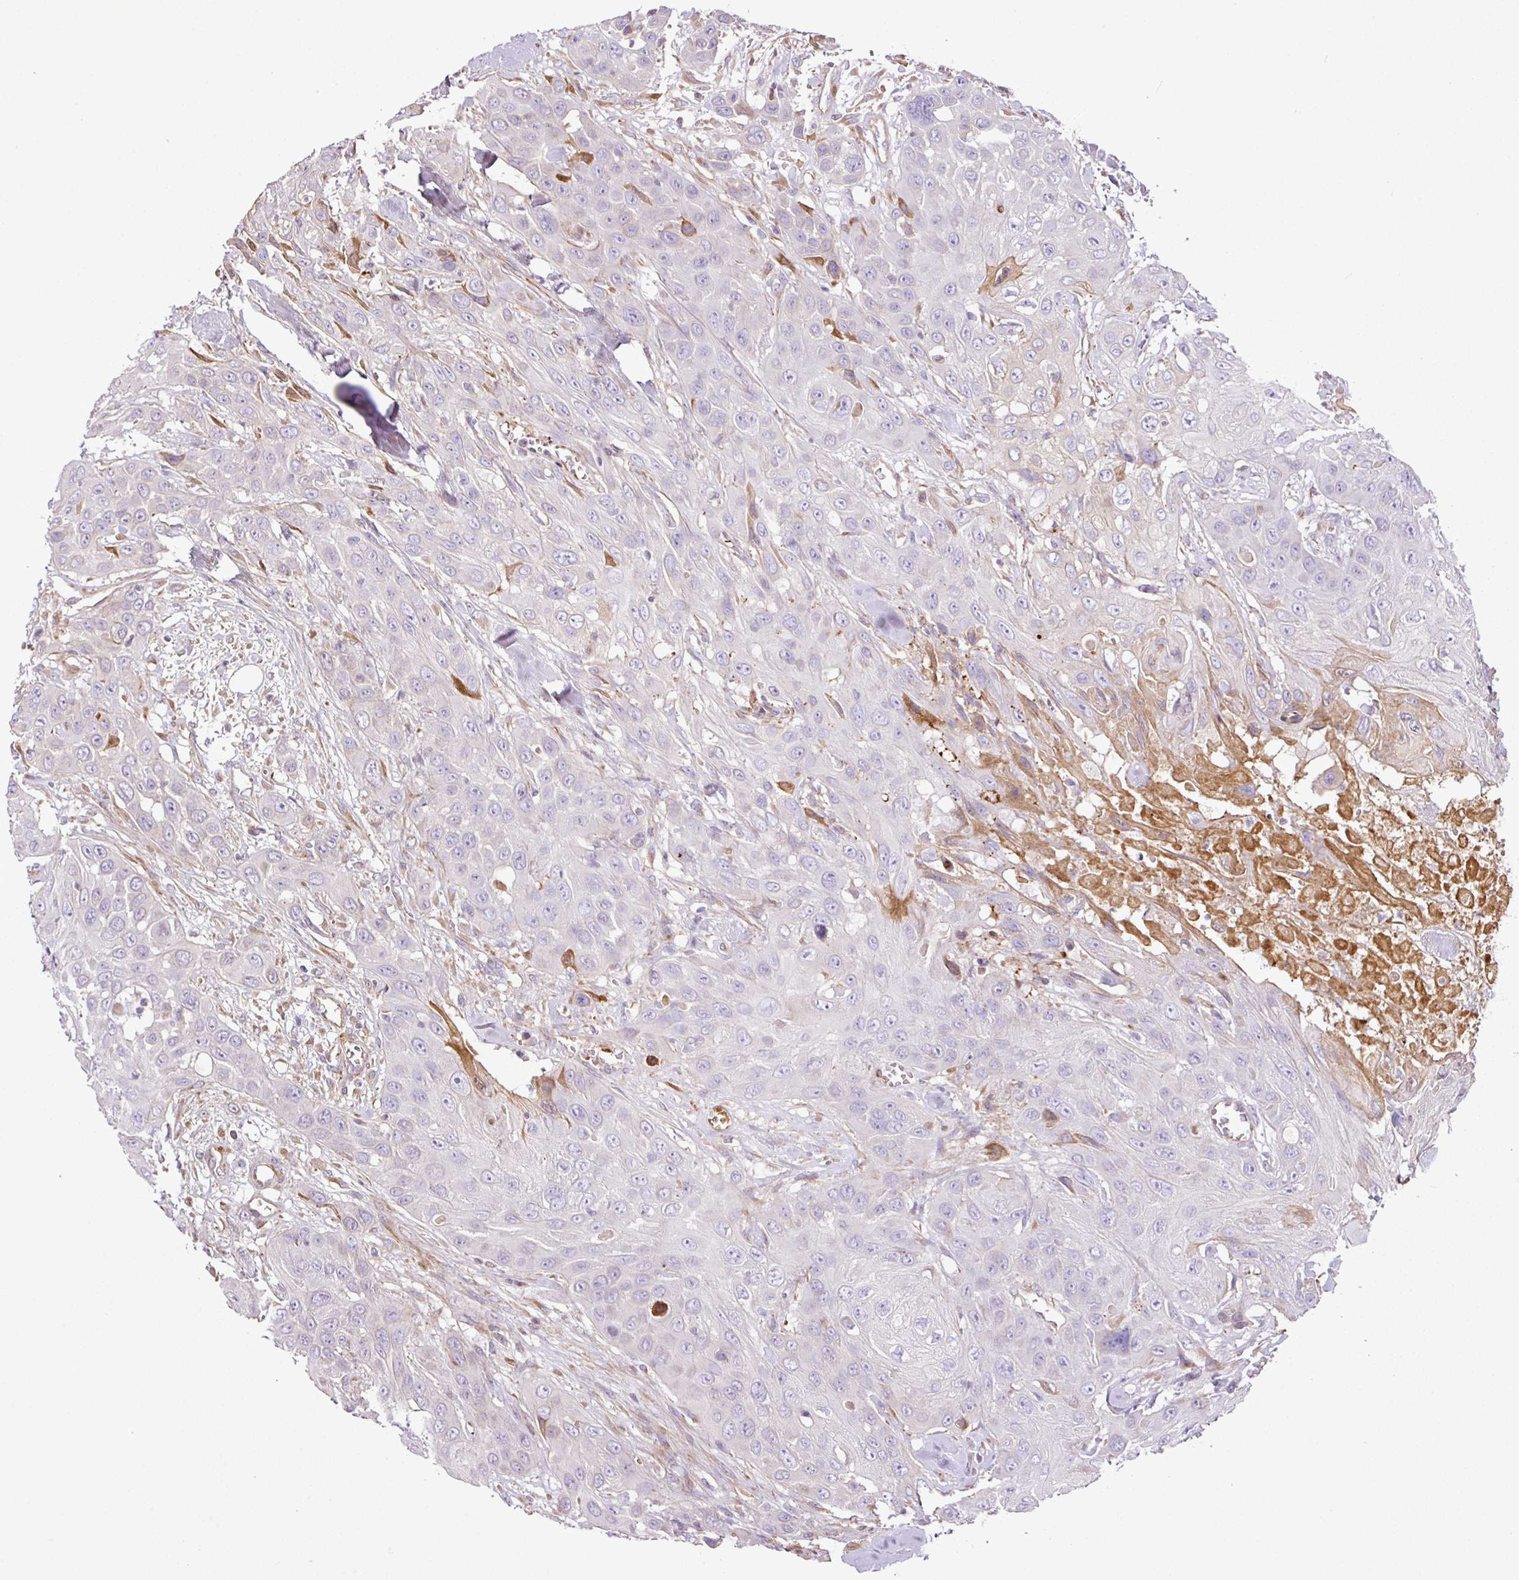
{"staining": {"intensity": "weak", "quantity": "<25%", "location": "cytoplasmic/membranous"}, "tissue": "head and neck cancer", "cell_type": "Tumor cells", "image_type": "cancer", "snomed": [{"axis": "morphology", "description": "Squamous cell carcinoma, NOS"}, {"axis": "topography", "description": "Head-Neck"}], "caption": "Immunohistochemistry of human head and neck cancer reveals no staining in tumor cells.", "gene": "CTXN2", "patient": {"sex": "male", "age": 81}}